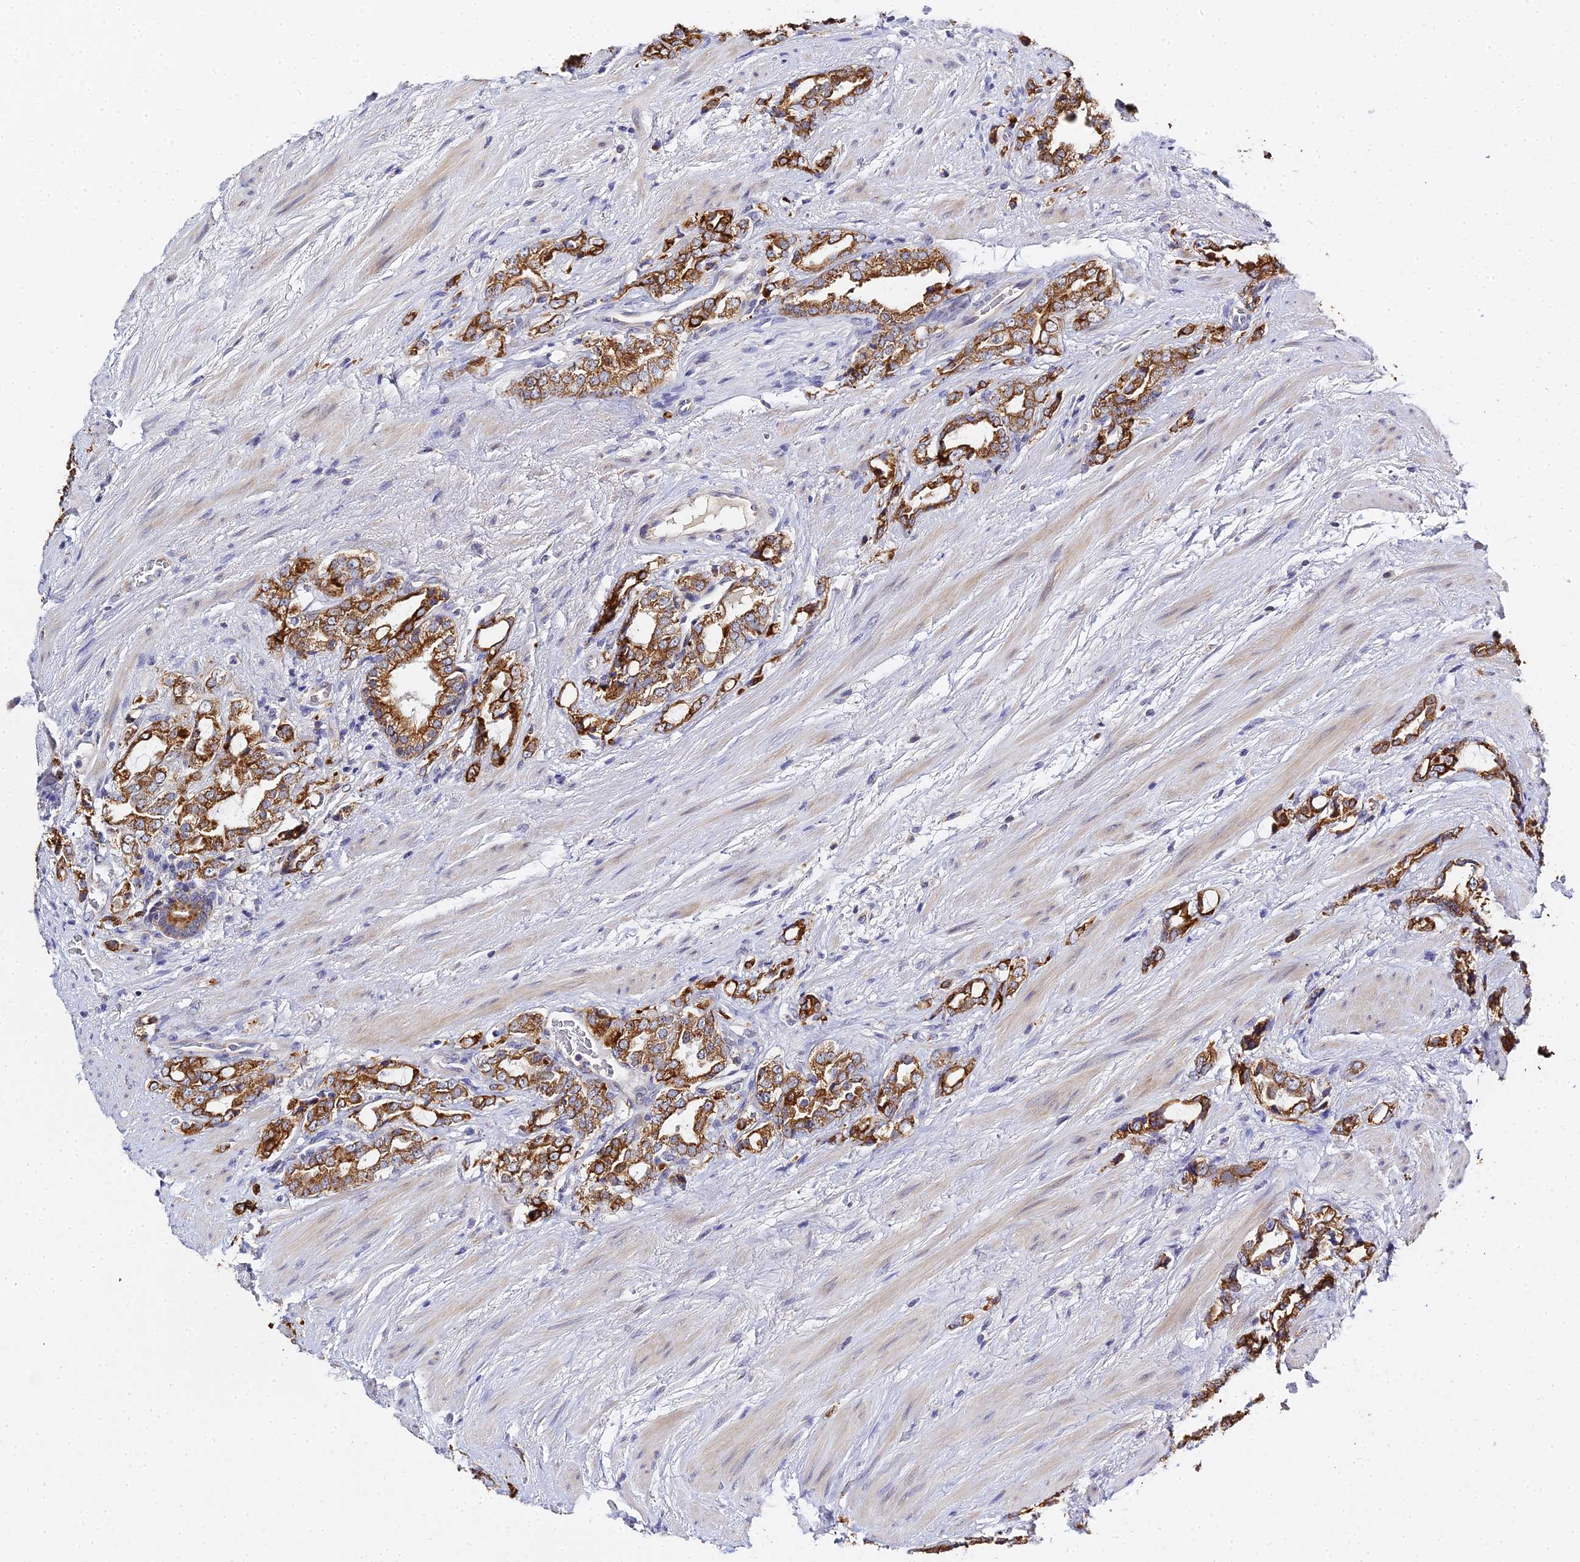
{"staining": {"intensity": "strong", "quantity": ">75%", "location": "cytoplasmic/membranous"}, "tissue": "prostate cancer", "cell_type": "Tumor cells", "image_type": "cancer", "snomed": [{"axis": "morphology", "description": "Adenocarcinoma, High grade"}, {"axis": "topography", "description": "Prostate"}], "caption": "Brown immunohistochemical staining in human prostate cancer (high-grade adenocarcinoma) exhibits strong cytoplasmic/membranous positivity in approximately >75% of tumor cells.", "gene": "ZXDA", "patient": {"sex": "male", "age": 64}}